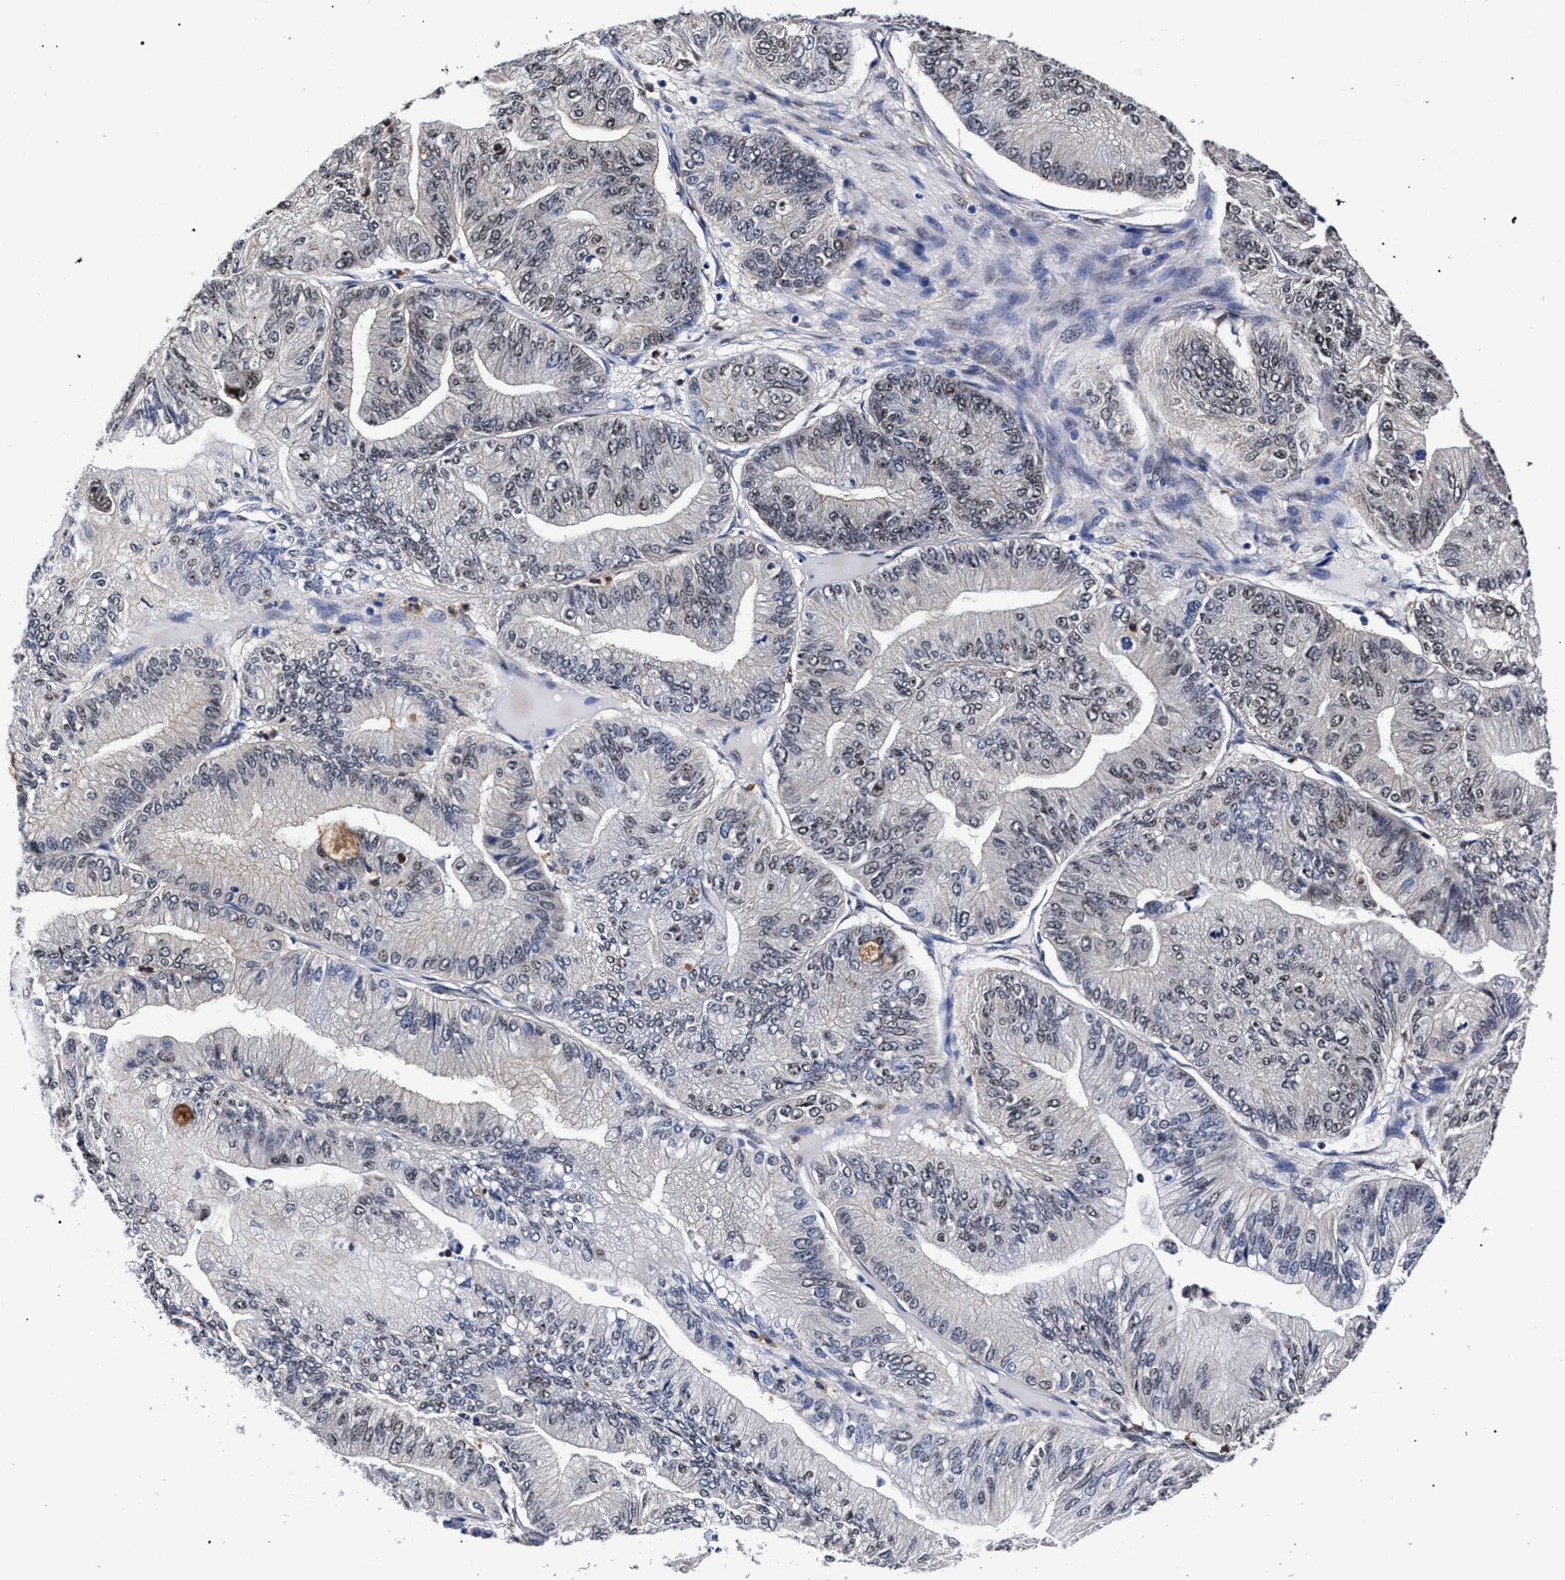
{"staining": {"intensity": "weak", "quantity": "<25%", "location": "nuclear"}, "tissue": "ovarian cancer", "cell_type": "Tumor cells", "image_type": "cancer", "snomed": [{"axis": "morphology", "description": "Cystadenocarcinoma, mucinous, NOS"}, {"axis": "topography", "description": "Ovary"}], "caption": "Immunohistochemical staining of human mucinous cystadenocarcinoma (ovarian) shows no significant staining in tumor cells. (DAB (3,3'-diaminobenzidine) immunohistochemistry with hematoxylin counter stain).", "gene": "ZNF462", "patient": {"sex": "female", "age": 61}}